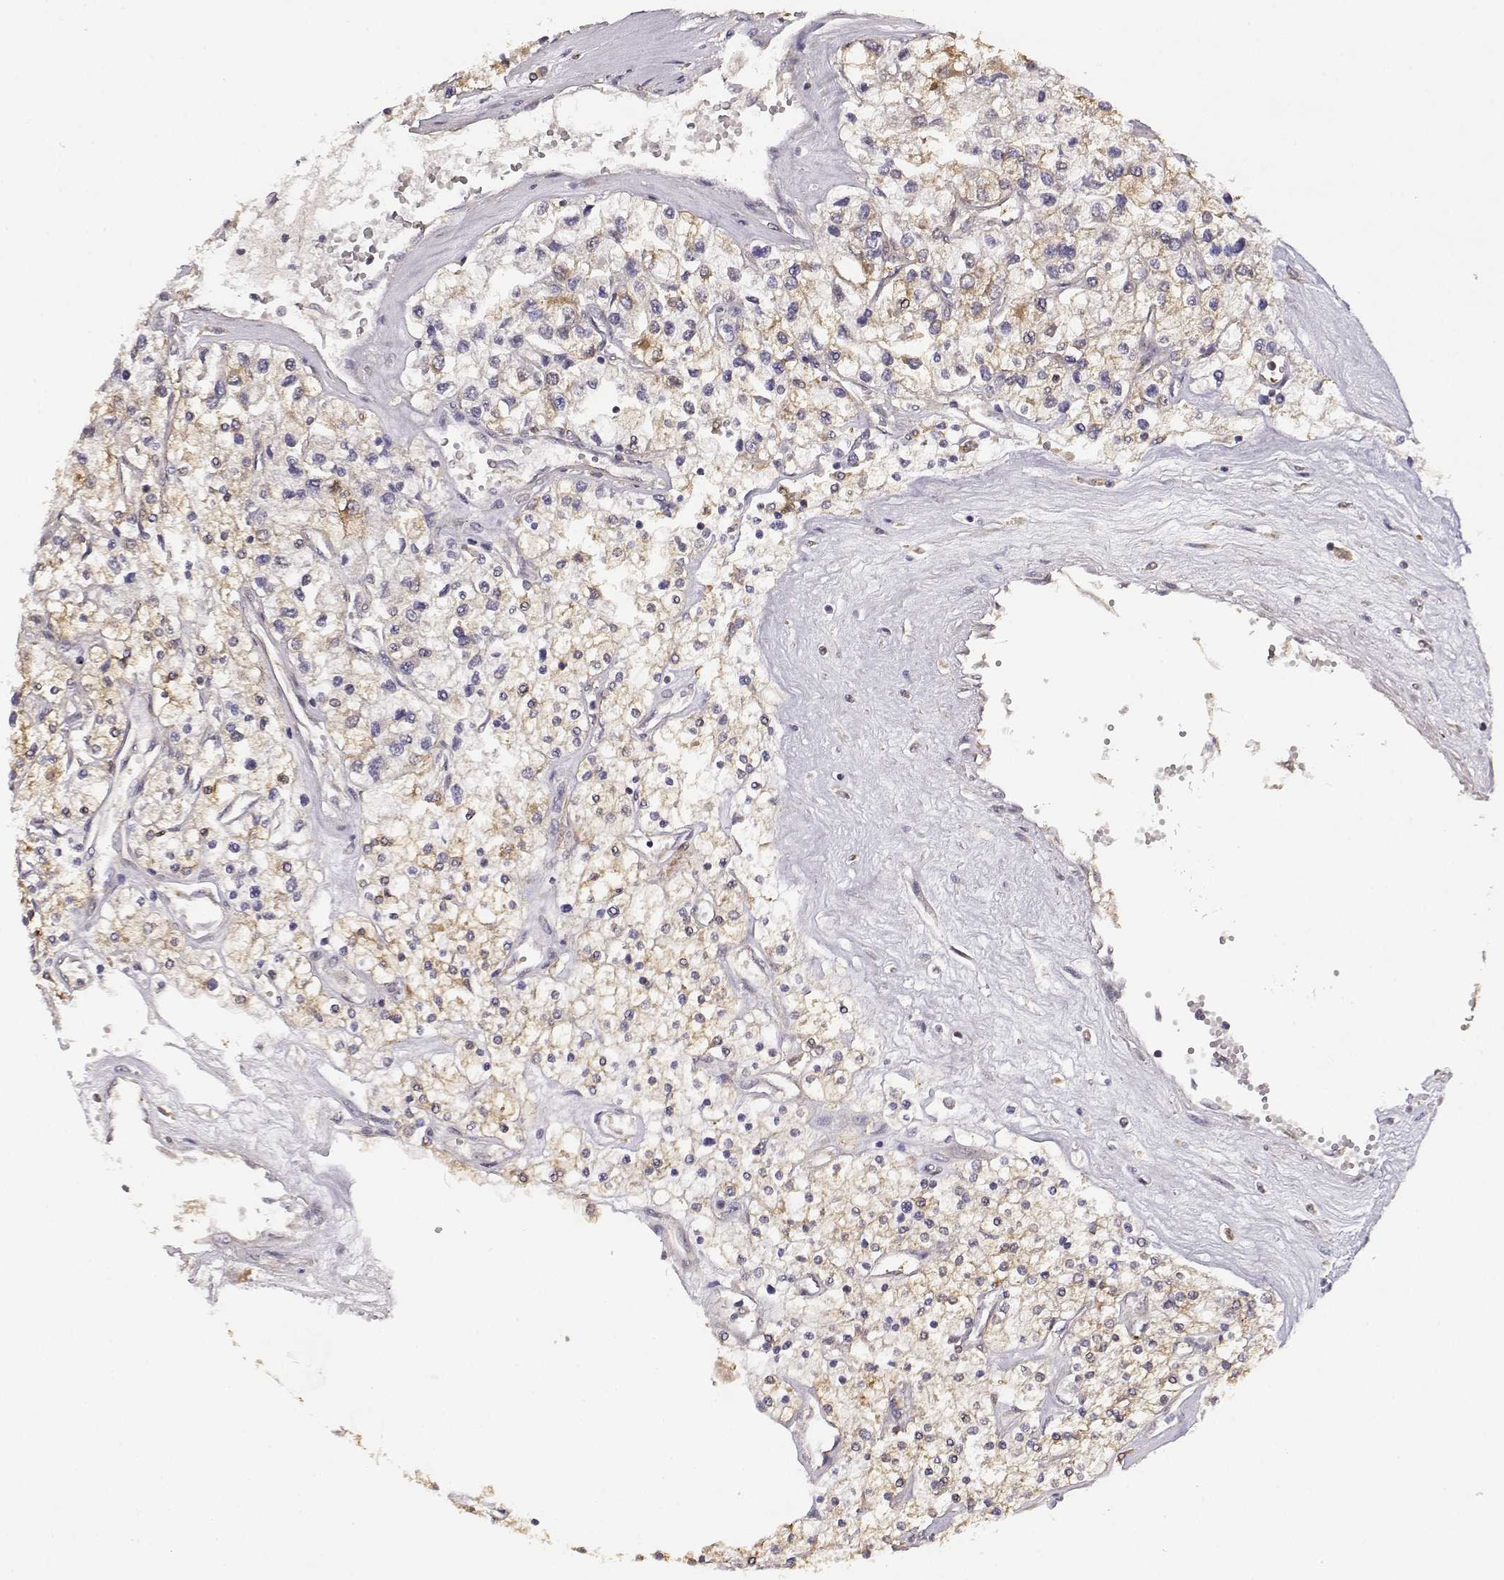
{"staining": {"intensity": "weak", "quantity": "25%-75%", "location": "cytoplasmic/membranous"}, "tissue": "renal cancer", "cell_type": "Tumor cells", "image_type": "cancer", "snomed": [{"axis": "morphology", "description": "Adenocarcinoma, NOS"}, {"axis": "topography", "description": "Kidney"}], "caption": "There is low levels of weak cytoplasmic/membranous staining in tumor cells of adenocarcinoma (renal), as demonstrated by immunohistochemical staining (brown color).", "gene": "CRIM1", "patient": {"sex": "male", "age": 80}}